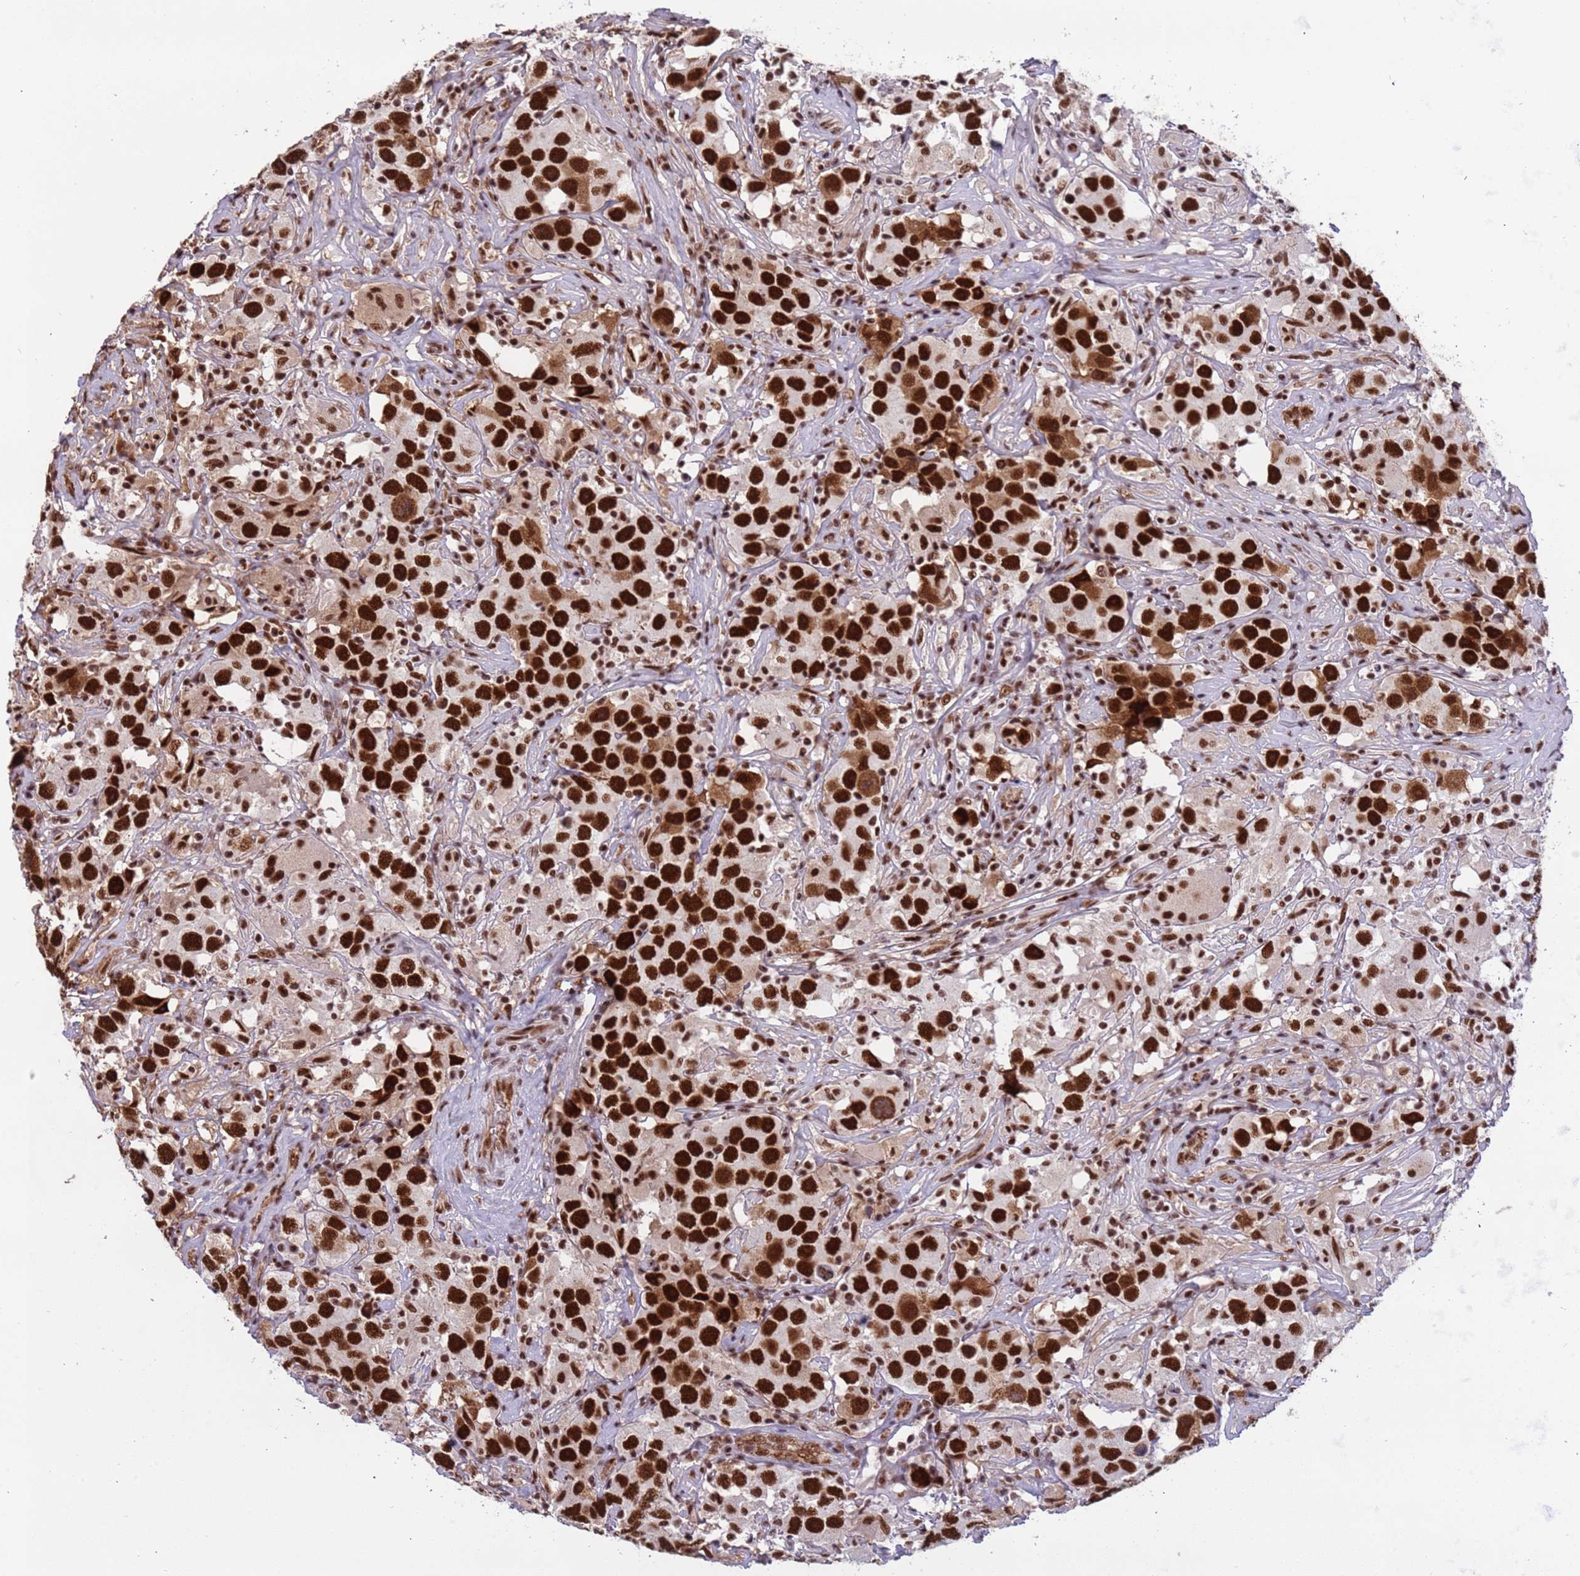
{"staining": {"intensity": "strong", "quantity": ">75%", "location": "nuclear"}, "tissue": "testis cancer", "cell_type": "Tumor cells", "image_type": "cancer", "snomed": [{"axis": "morphology", "description": "Seminoma, NOS"}, {"axis": "topography", "description": "Testis"}], "caption": "Immunohistochemical staining of human testis cancer demonstrates strong nuclear protein staining in approximately >75% of tumor cells.", "gene": "SRRT", "patient": {"sex": "male", "age": 49}}